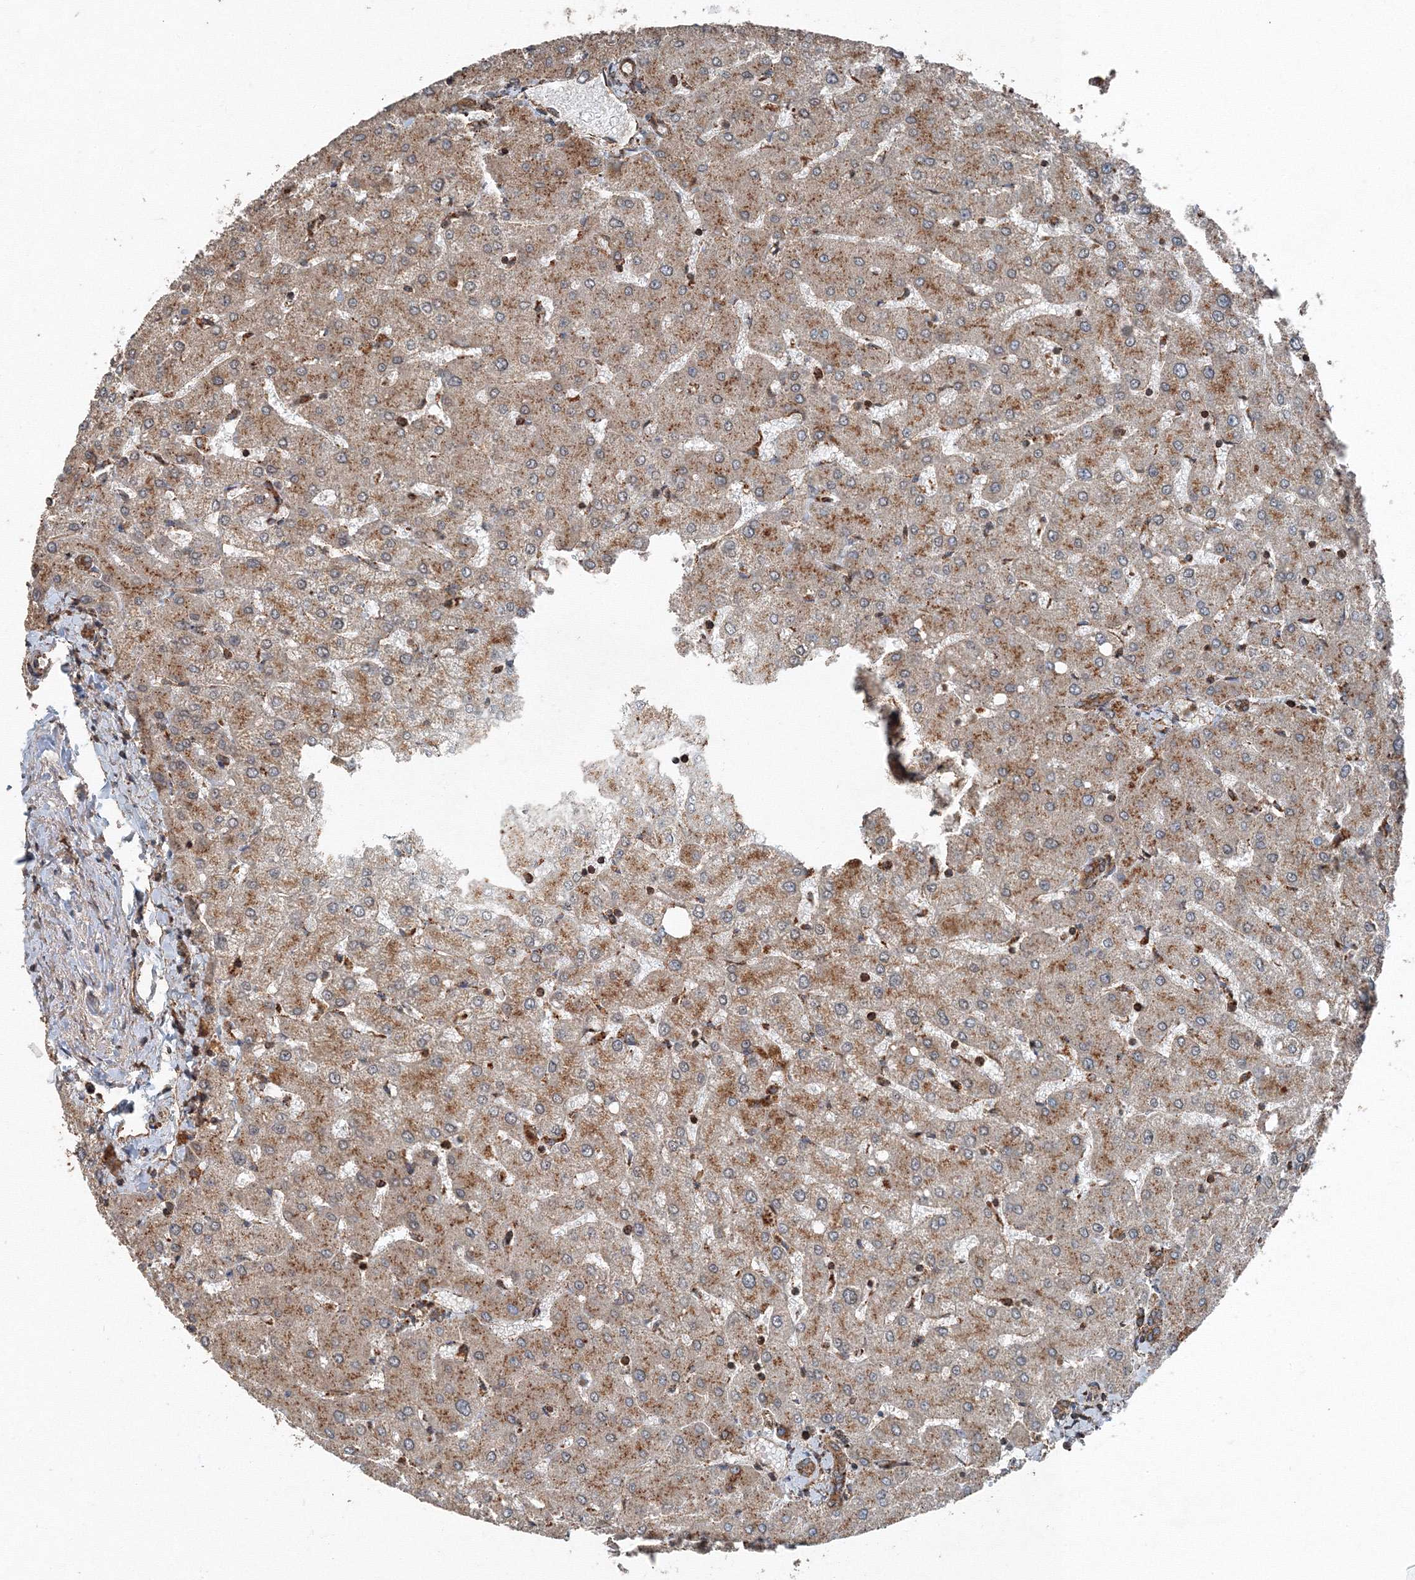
{"staining": {"intensity": "moderate", "quantity": ">75%", "location": "cytoplasmic/membranous"}, "tissue": "liver", "cell_type": "Cholangiocytes", "image_type": "normal", "snomed": [{"axis": "morphology", "description": "Normal tissue, NOS"}, {"axis": "topography", "description": "Liver"}], "caption": "This image demonstrates immunohistochemistry staining of benign human liver, with medium moderate cytoplasmic/membranous staining in approximately >75% of cholangiocytes.", "gene": "AASDH", "patient": {"sex": "female", "age": 54}}